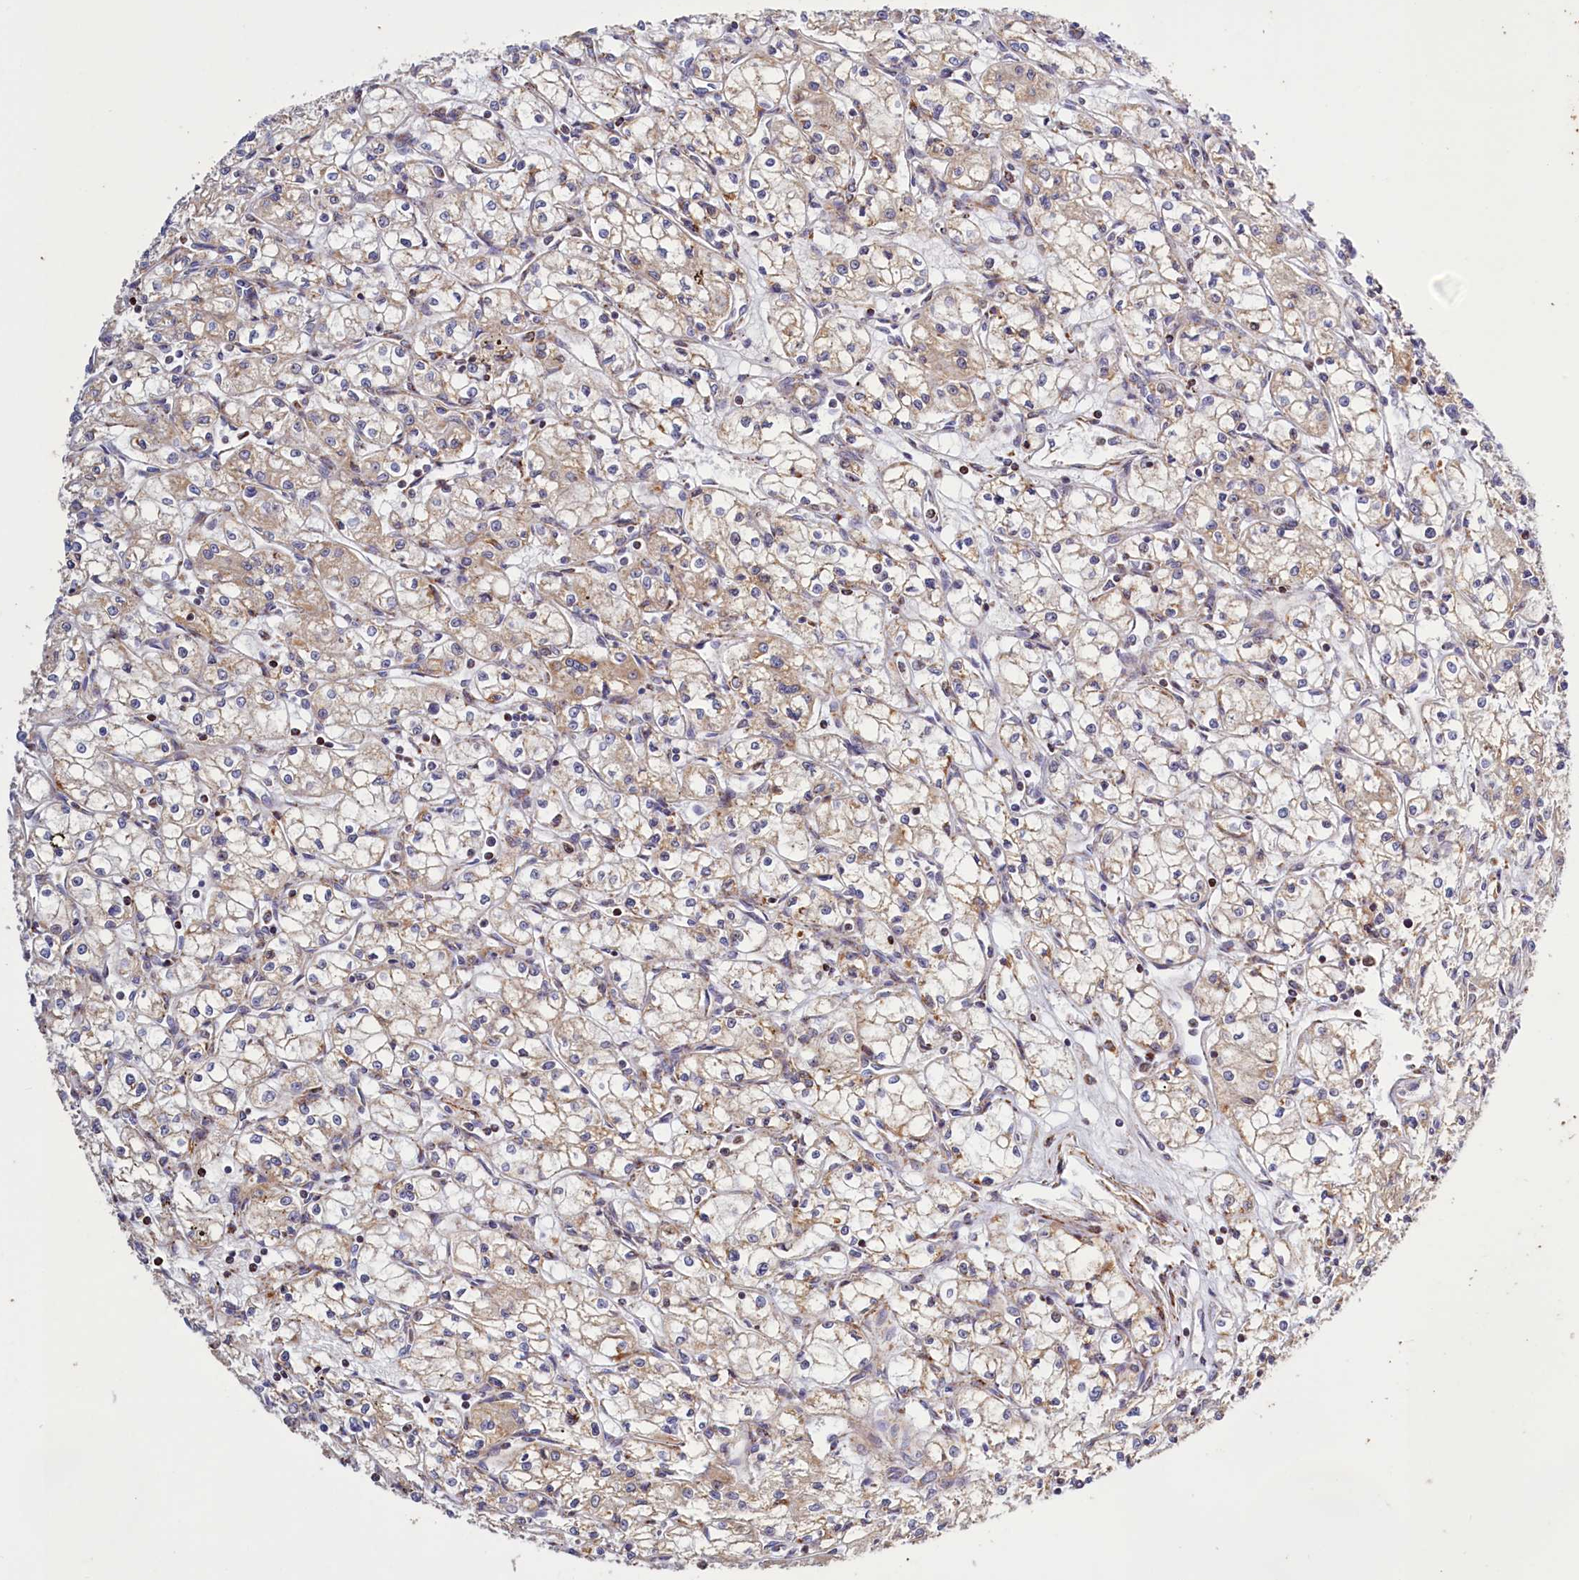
{"staining": {"intensity": "weak", "quantity": "25%-75%", "location": "cytoplasmic/membranous"}, "tissue": "renal cancer", "cell_type": "Tumor cells", "image_type": "cancer", "snomed": [{"axis": "morphology", "description": "Adenocarcinoma, NOS"}, {"axis": "topography", "description": "Kidney"}], "caption": "Immunohistochemistry (IHC) image of renal cancer (adenocarcinoma) stained for a protein (brown), which demonstrates low levels of weak cytoplasmic/membranous staining in approximately 25%-75% of tumor cells.", "gene": "DYNC2H1", "patient": {"sex": "male", "age": 59}}